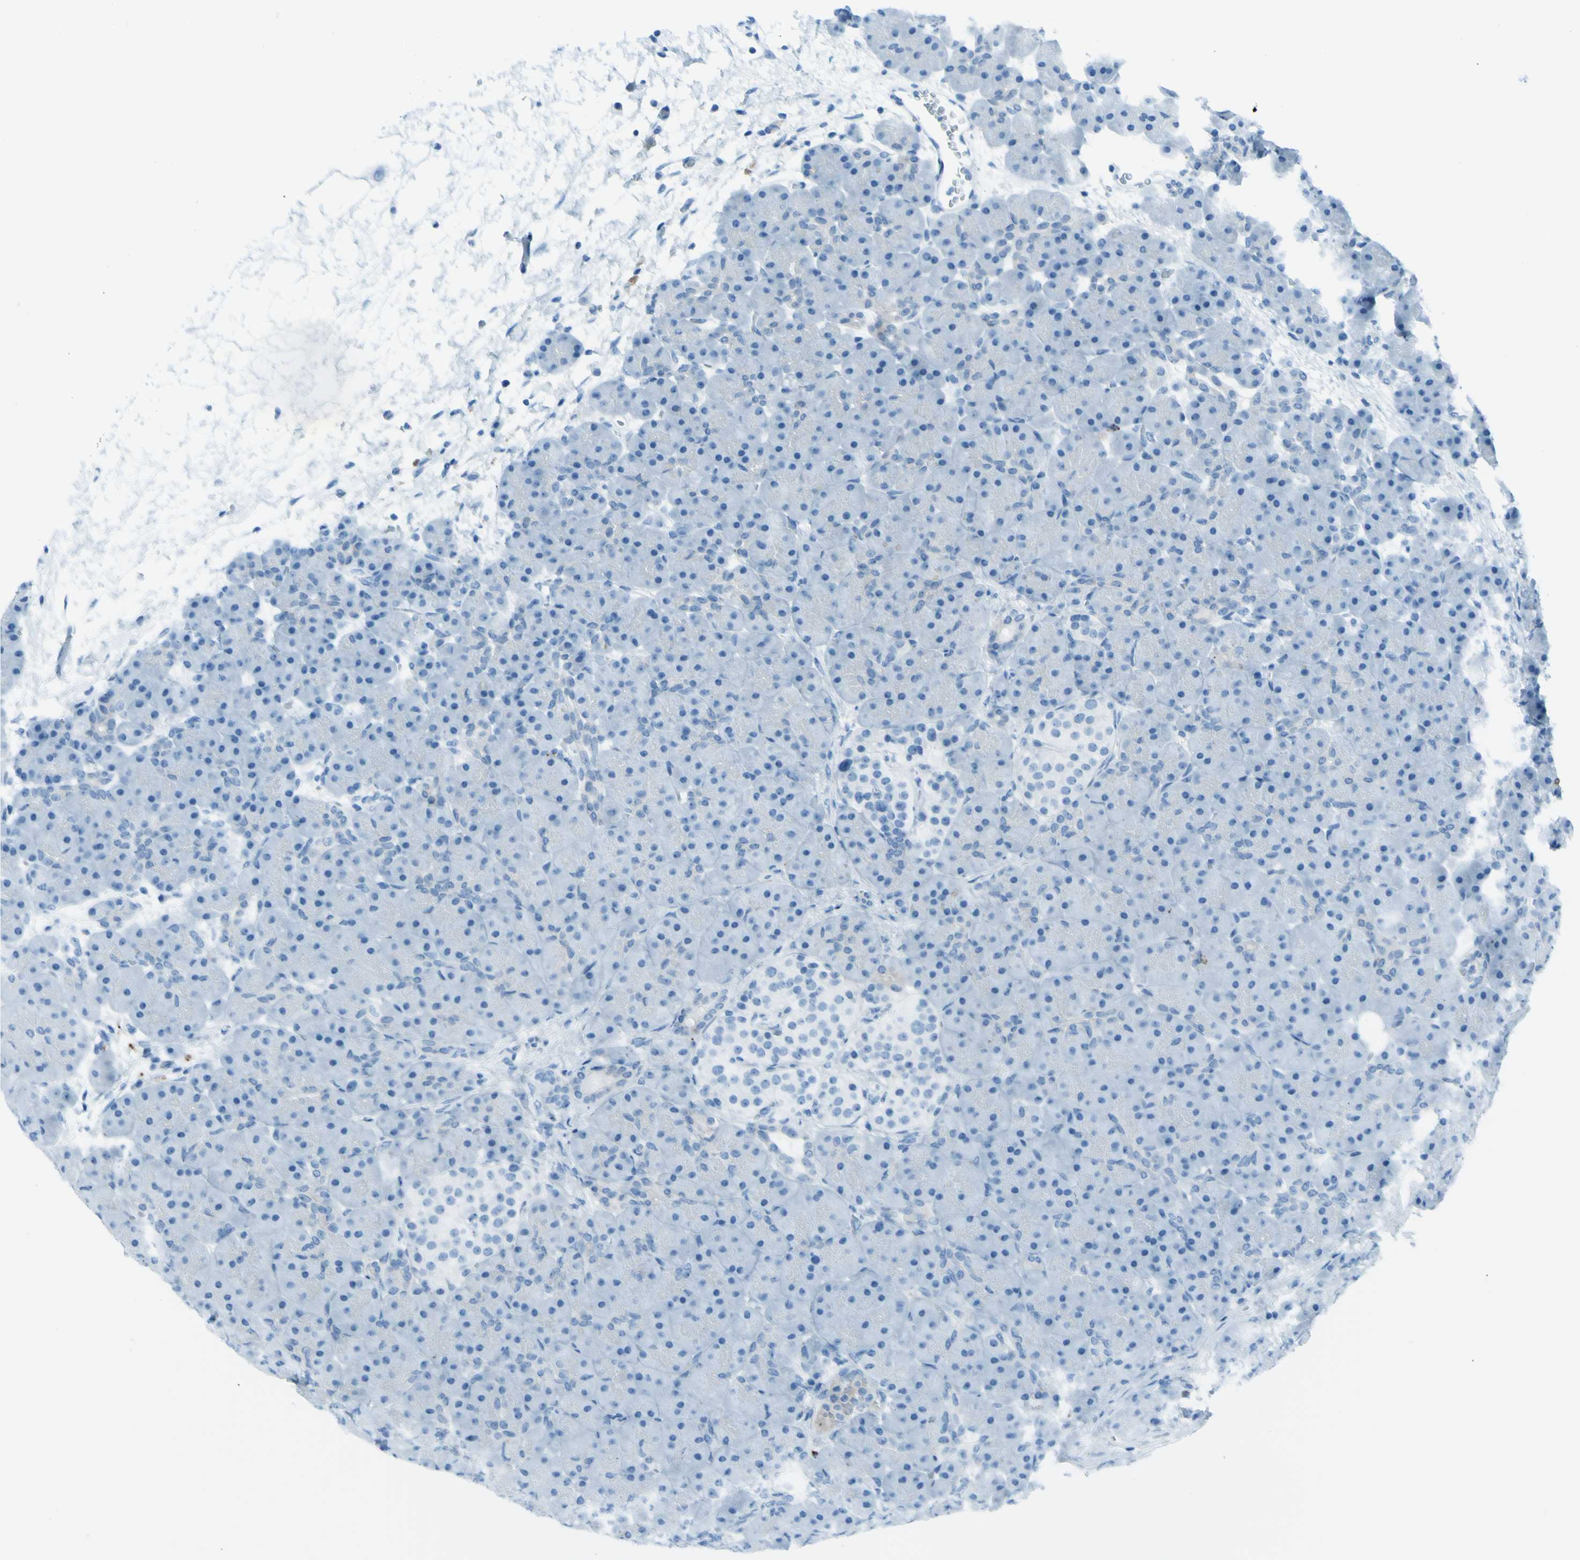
{"staining": {"intensity": "negative", "quantity": "none", "location": "none"}, "tissue": "pancreas", "cell_type": "Exocrine glandular cells", "image_type": "normal", "snomed": [{"axis": "morphology", "description": "Normal tissue, NOS"}, {"axis": "topography", "description": "Pancreas"}], "caption": "This is a photomicrograph of immunohistochemistry (IHC) staining of normal pancreas, which shows no staining in exocrine glandular cells.", "gene": "AFP", "patient": {"sex": "male", "age": 66}}